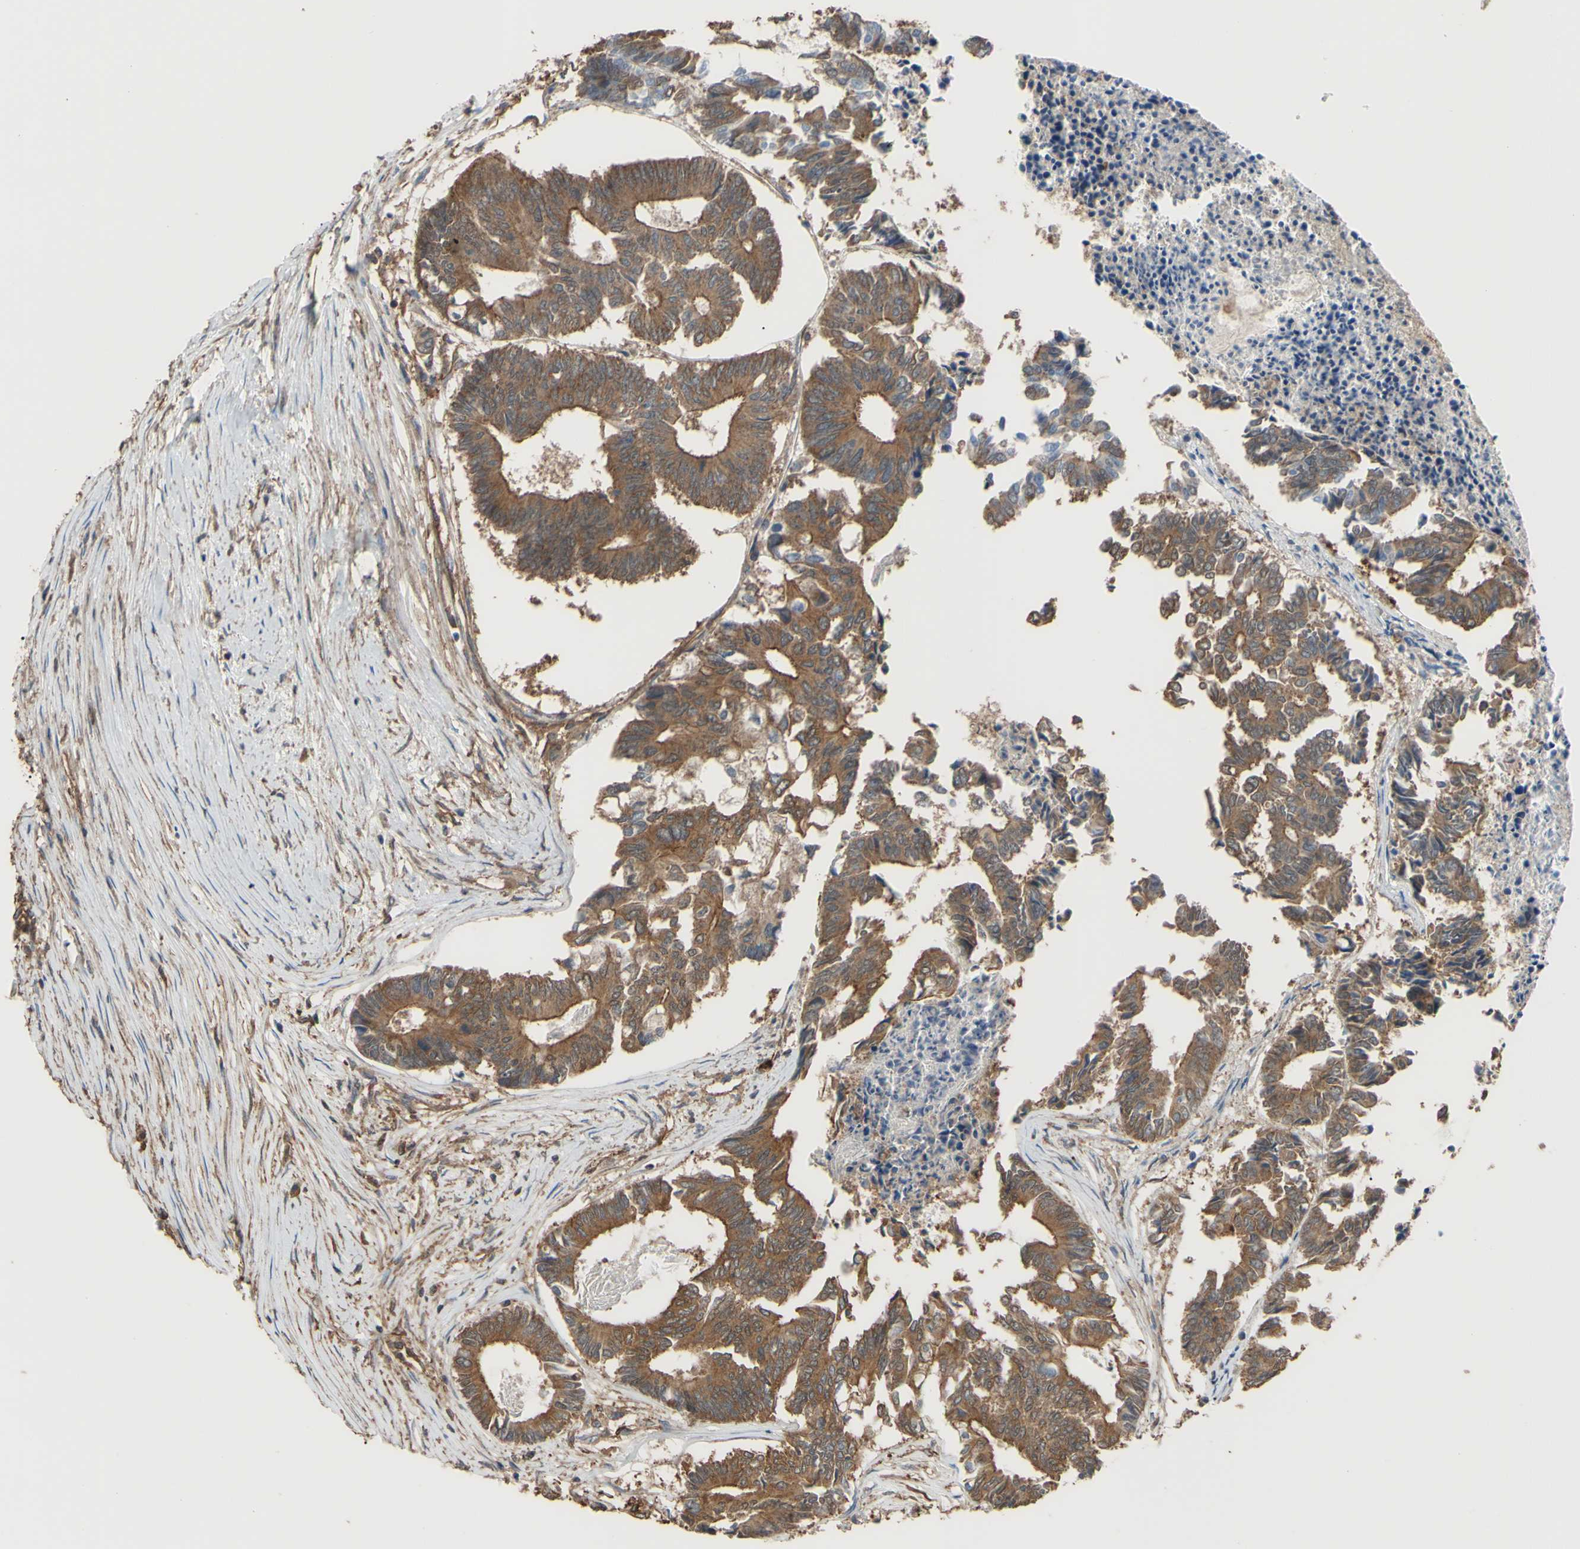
{"staining": {"intensity": "strong", "quantity": ">75%", "location": "cytoplasmic/membranous"}, "tissue": "colorectal cancer", "cell_type": "Tumor cells", "image_type": "cancer", "snomed": [{"axis": "morphology", "description": "Adenocarcinoma, NOS"}, {"axis": "topography", "description": "Rectum"}], "caption": "Immunohistochemistry histopathology image of neoplastic tissue: human colorectal adenocarcinoma stained using immunohistochemistry (IHC) reveals high levels of strong protein expression localized specifically in the cytoplasmic/membranous of tumor cells, appearing as a cytoplasmic/membranous brown color.", "gene": "CTTN", "patient": {"sex": "male", "age": 63}}